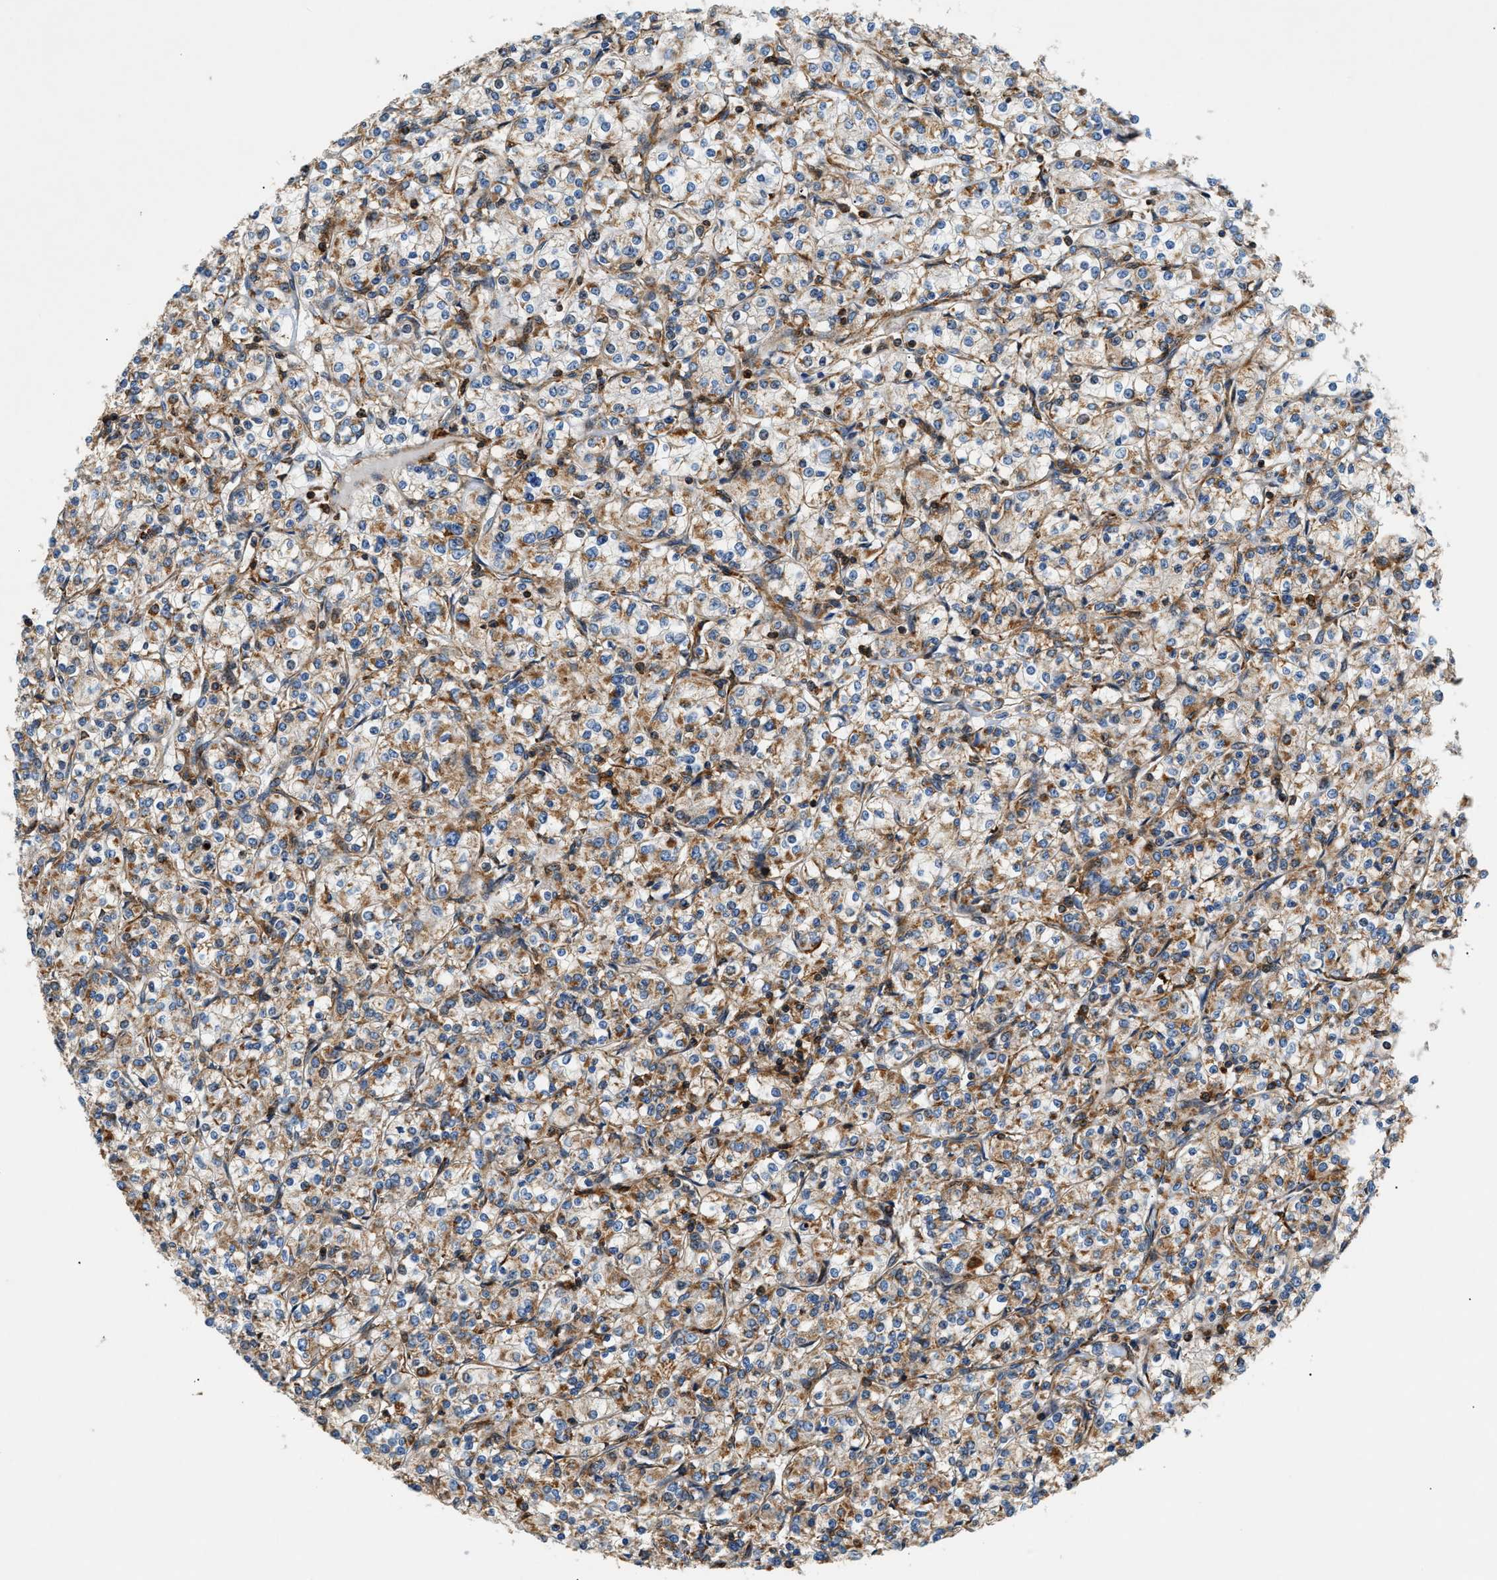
{"staining": {"intensity": "moderate", "quantity": ">75%", "location": "cytoplasmic/membranous"}, "tissue": "renal cancer", "cell_type": "Tumor cells", "image_type": "cancer", "snomed": [{"axis": "morphology", "description": "Adenocarcinoma, NOS"}, {"axis": "topography", "description": "Kidney"}], "caption": "Renal adenocarcinoma was stained to show a protein in brown. There is medium levels of moderate cytoplasmic/membranous staining in approximately >75% of tumor cells. The staining was performed using DAB, with brown indicating positive protein expression. Nuclei are stained blue with hematoxylin.", "gene": "DHODH", "patient": {"sex": "male", "age": 77}}